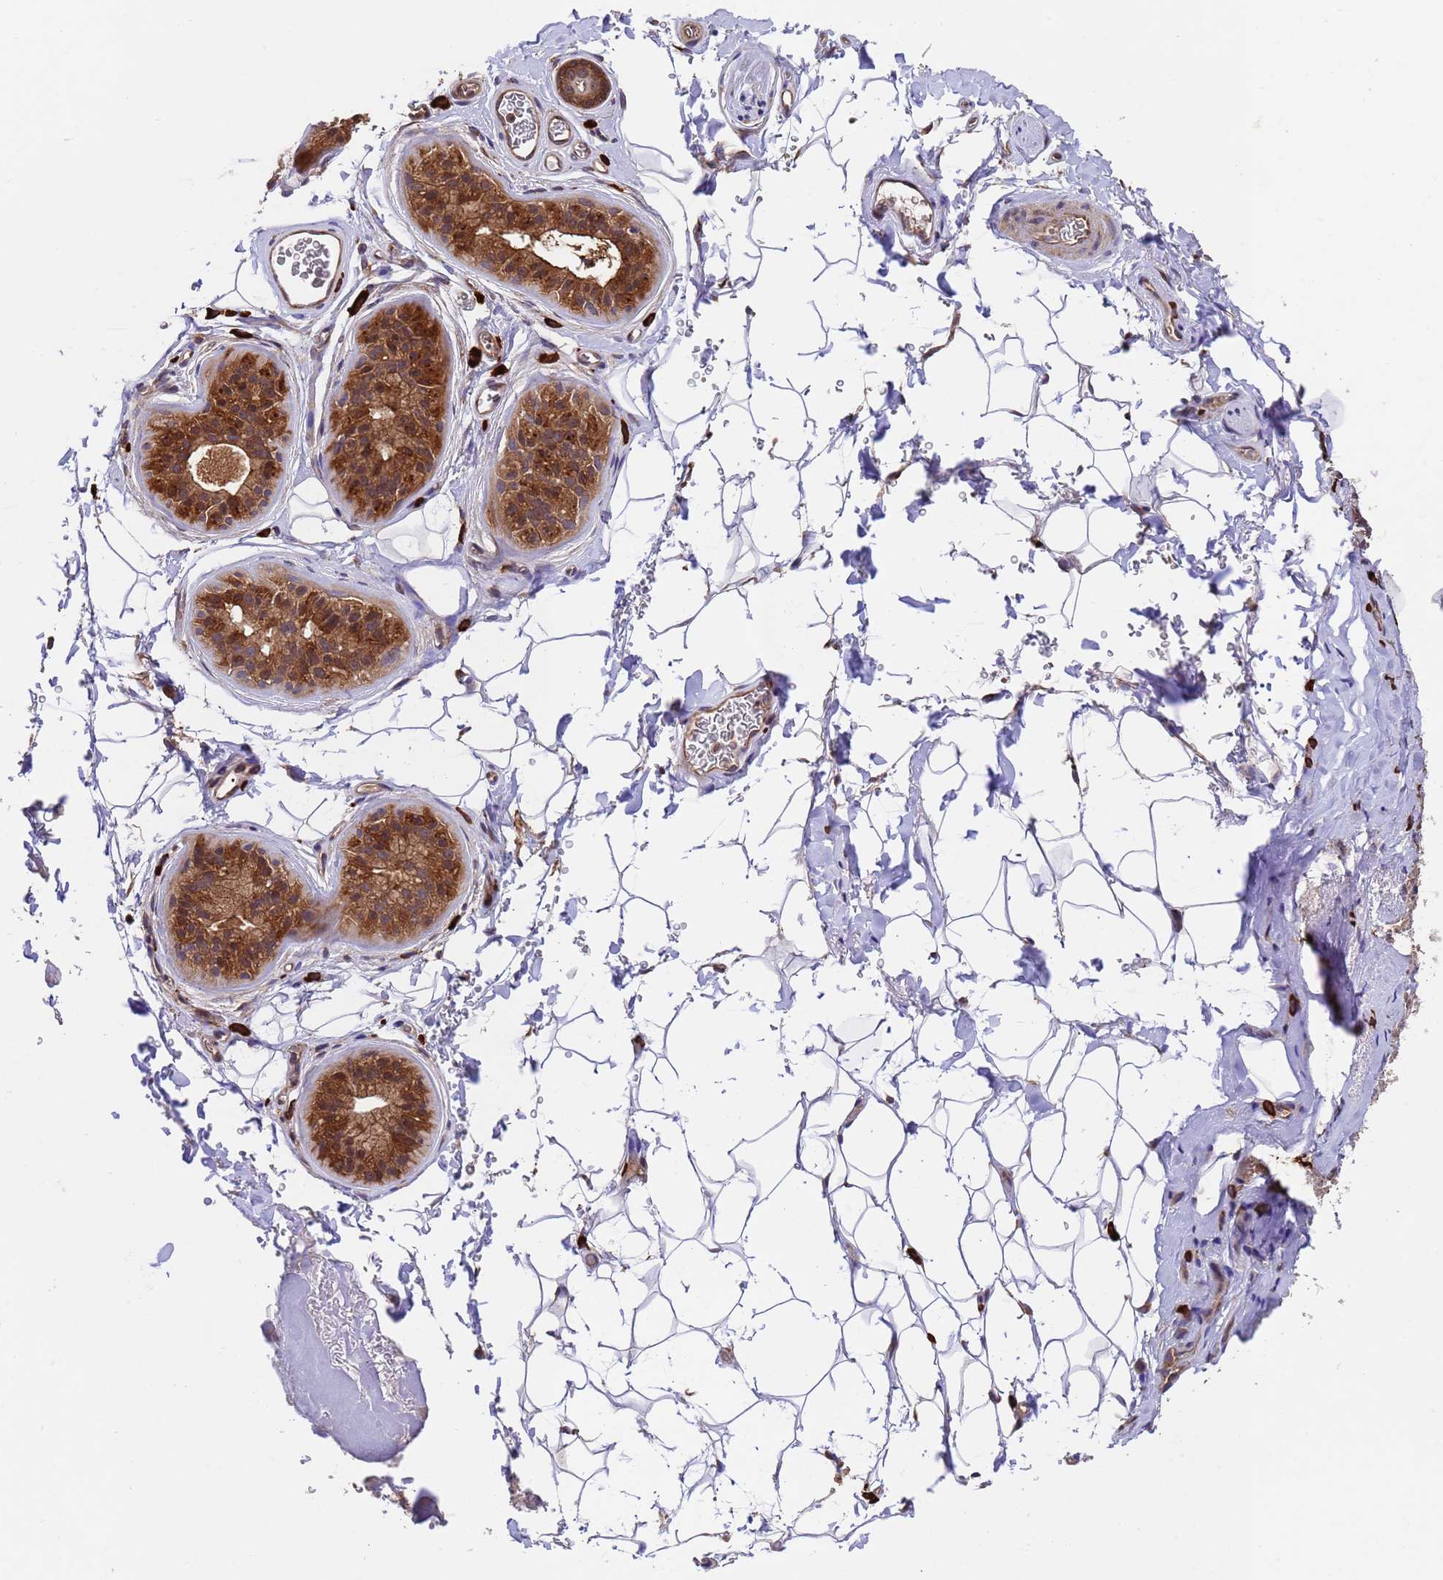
{"staining": {"intensity": "strong", "quantity": "25%-75%", "location": "cytoplasmic/membranous,nuclear"}, "tissue": "skin", "cell_type": "Epidermal cells", "image_type": "normal", "snomed": [{"axis": "morphology", "description": "Normal tissue, NOS"}, {"axis": "topography", "description": "Anal"}], "caption": "A high-resolution photomicrograph shows immunohistochemistry (IHC) staining of unremarkable skin, which displays strong cytoplasmic/membranous,nuclear positivity in approximately 25%-75% of epidermal cells.", "gene": "TSR3", "patient": {"sex": "male", "age": 44}}